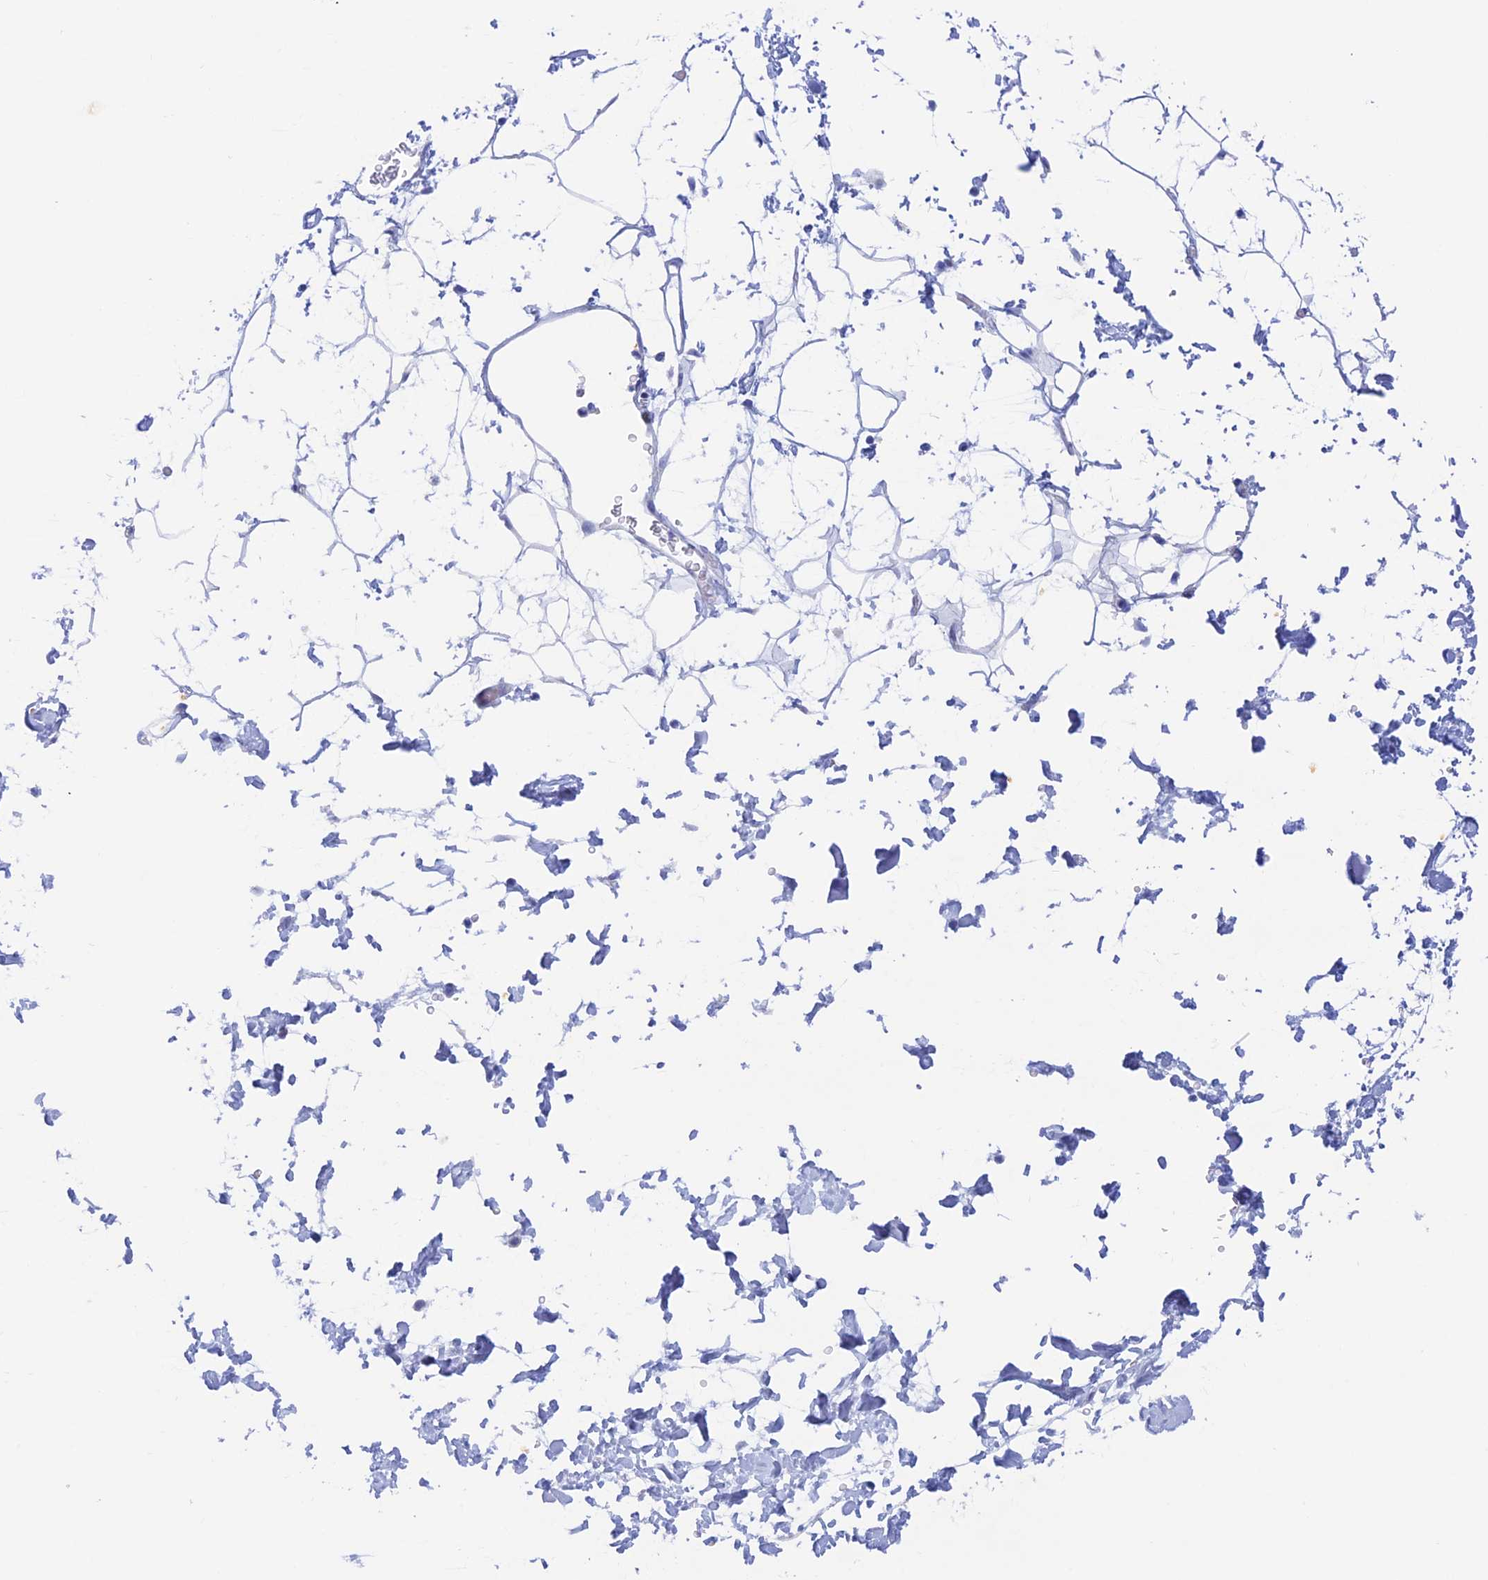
{"staining": {"intensity": "negative", "quantity": "none", "location": "none"}, "tissue": "adipose tissue", "cell_type": "Adipocytes", "image_type": "normal", "snomed": [{"axis": "morphology", "description": "Normal tissue, NOS"}, {"axis": "topography", "description": "Soft tissue"}], "caption": "Immunohistochemical staining of benign human adipose tissue shows no significant positivity in adipocytes. (Brightfield microscopy of DAB (3,3'-diaminobenzidine) IHC at high magnification).", "gene": "PSMC3IP", "patient": {"sex": "male", "age": 72}}